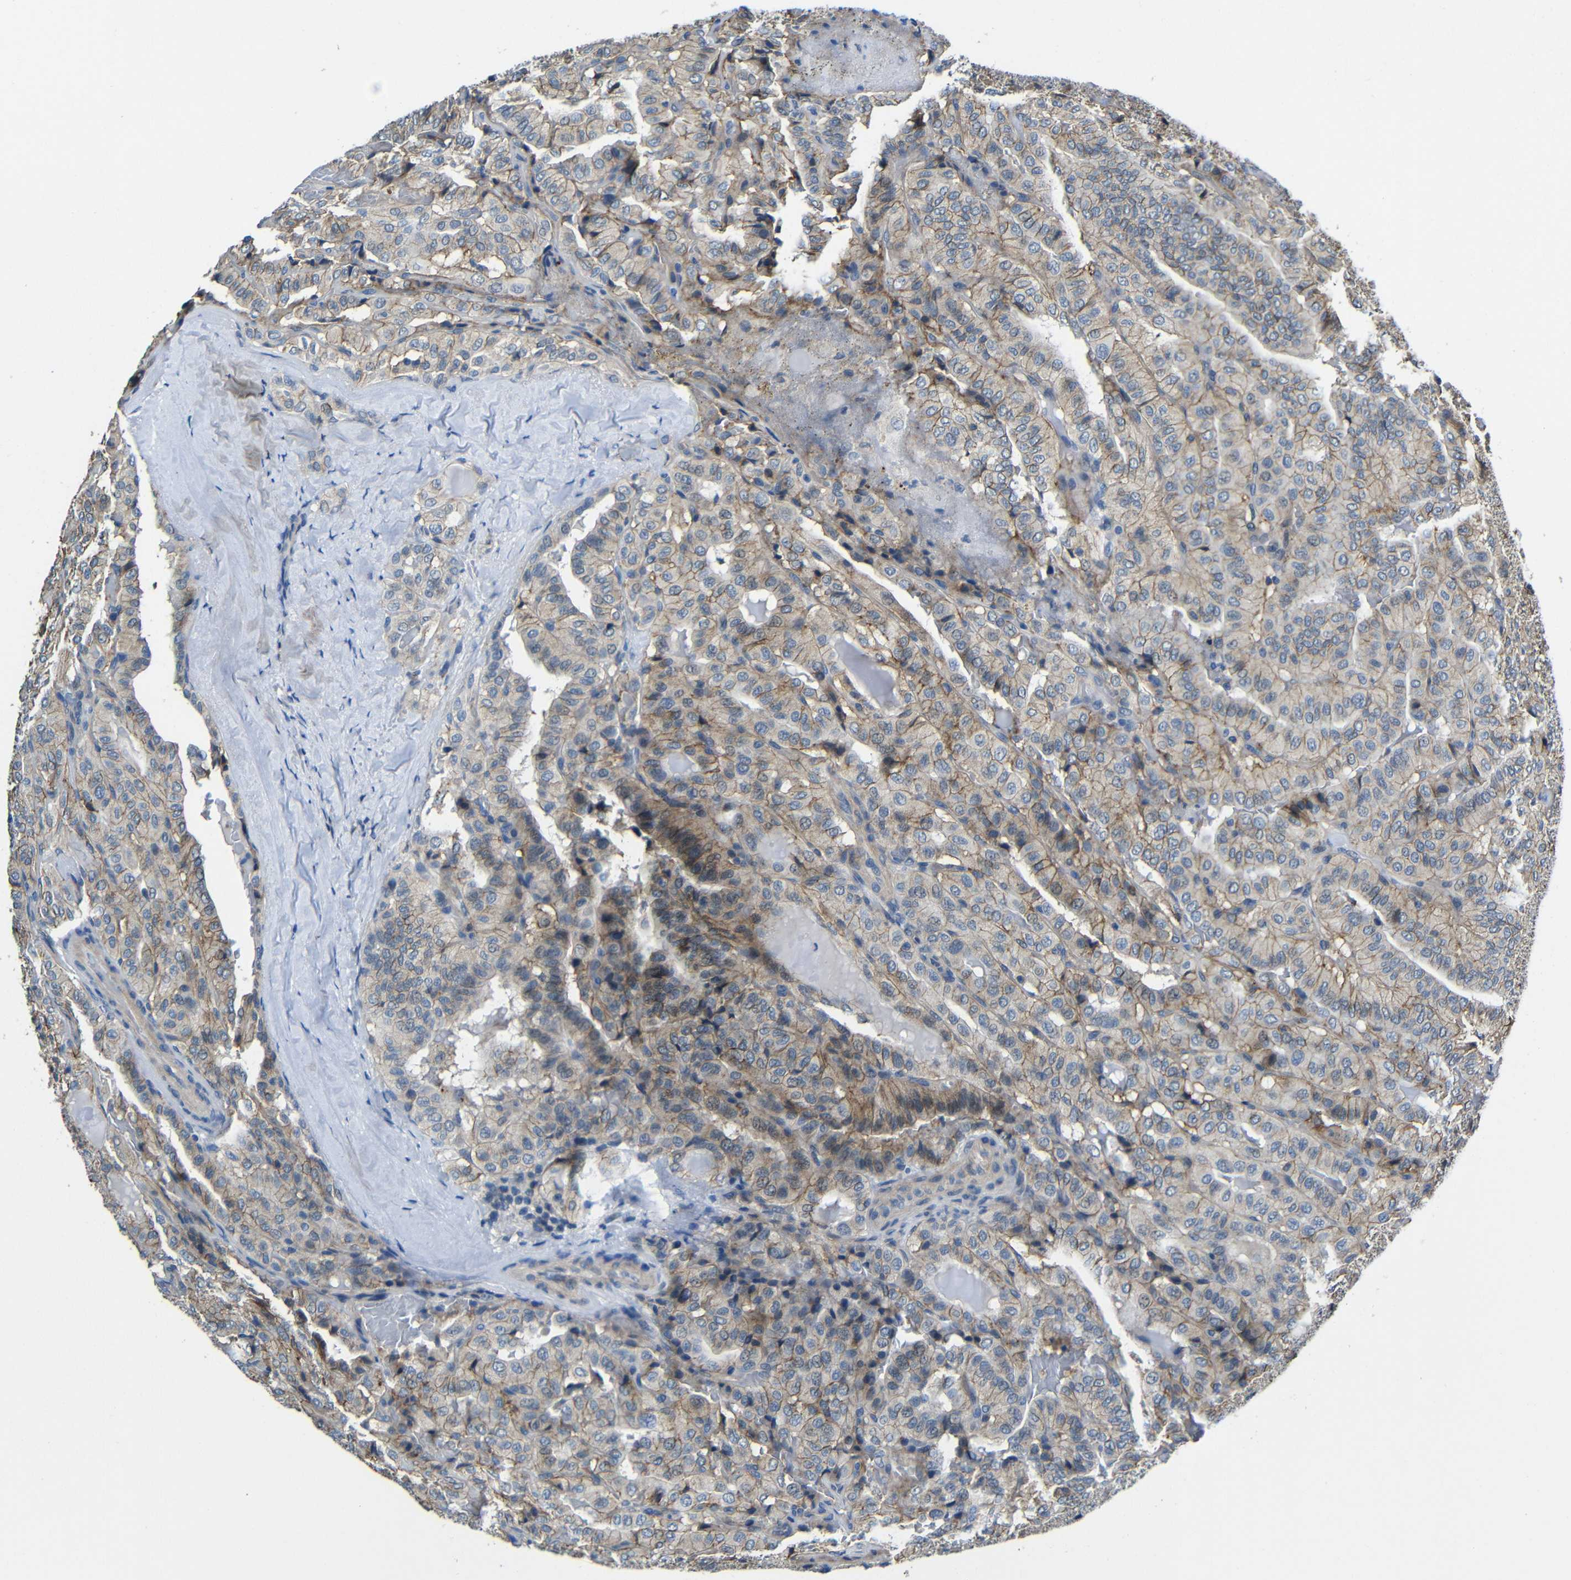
{"staining": {"intensity": "moderate", "quantity": "25%-75%", "location": "cytoplasmic/membranous"}, "tissue": "thyroid cancer", "cell_type": "Tumor cells", "image_type": "cancer", "snomed": [{"axis": "morphology", "description": "Papillary adenocarcinoma, NOS"}, {"axis": "topography", "description": "Thyroid gland"}], "caption": "Immunohistochemical staining of thyroid cancer displays medium levels of moderate cytoplasmic/membranous protein staining in about 25%-75% of tumor cells.", "gene": "ZNF90", "patient": {"sex": "male", "age": 77}}